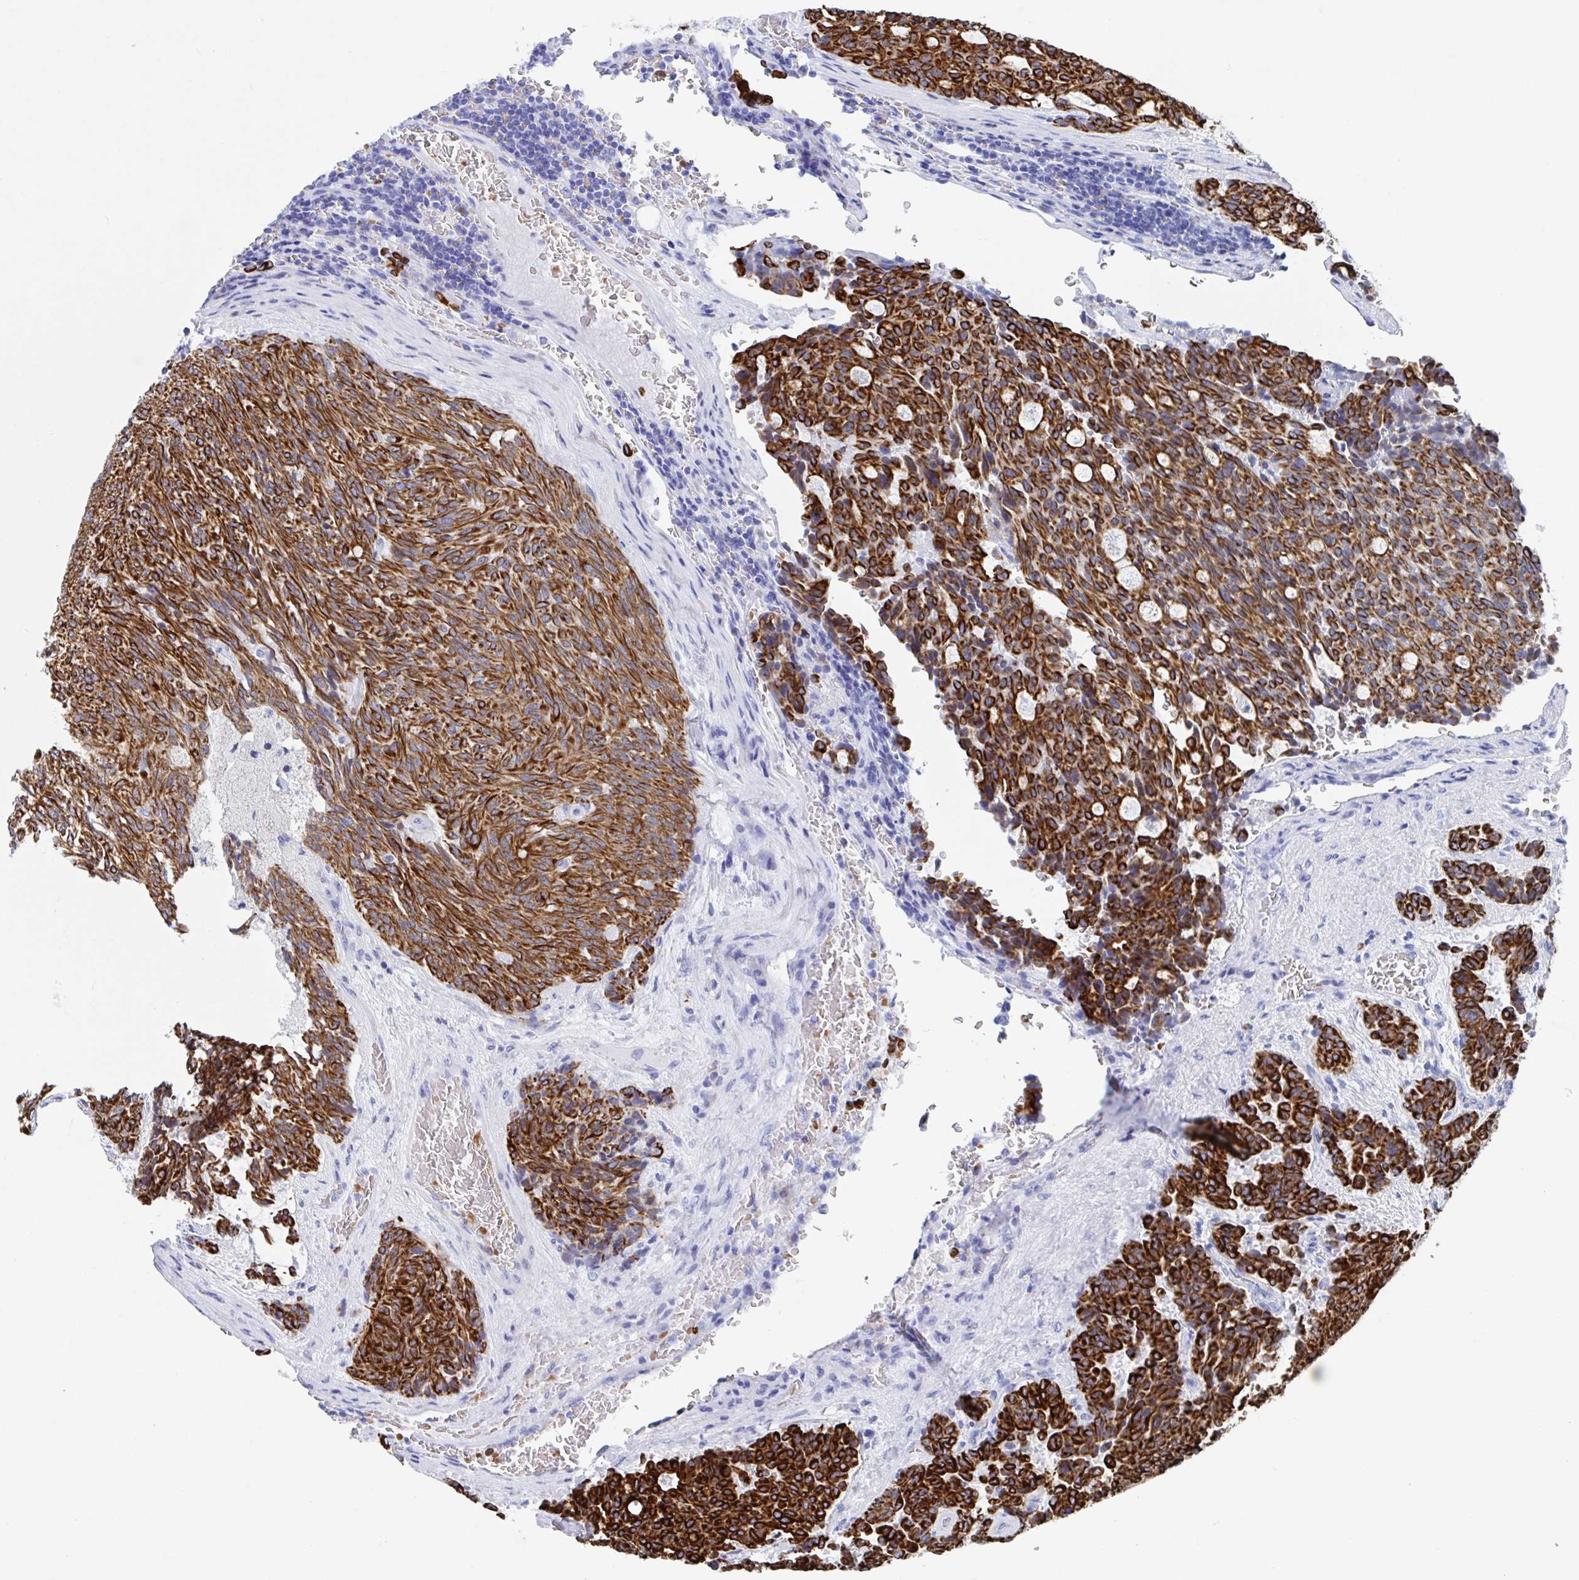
{"staining": {"intensity": "strong", "quantity": ">75%", "location": "cytoplasmic/membranous"}, "tissue": "carcinoid", "cell_type": "Tumor cells", "image_type": "cancer", "snomed": [{"axis": "morphology", "description": "Carcinoid, malignant, NOS"}, {"axis": "topography", "description": "Pancreas"}], "caption": "Carcinoid stained with a brown dye exhibits strong cytoplasmic/membranous positive expression in about >75% of tumor cells.", "gene": "CLDN8", "patient": {"sex": "female", "age": 54}}